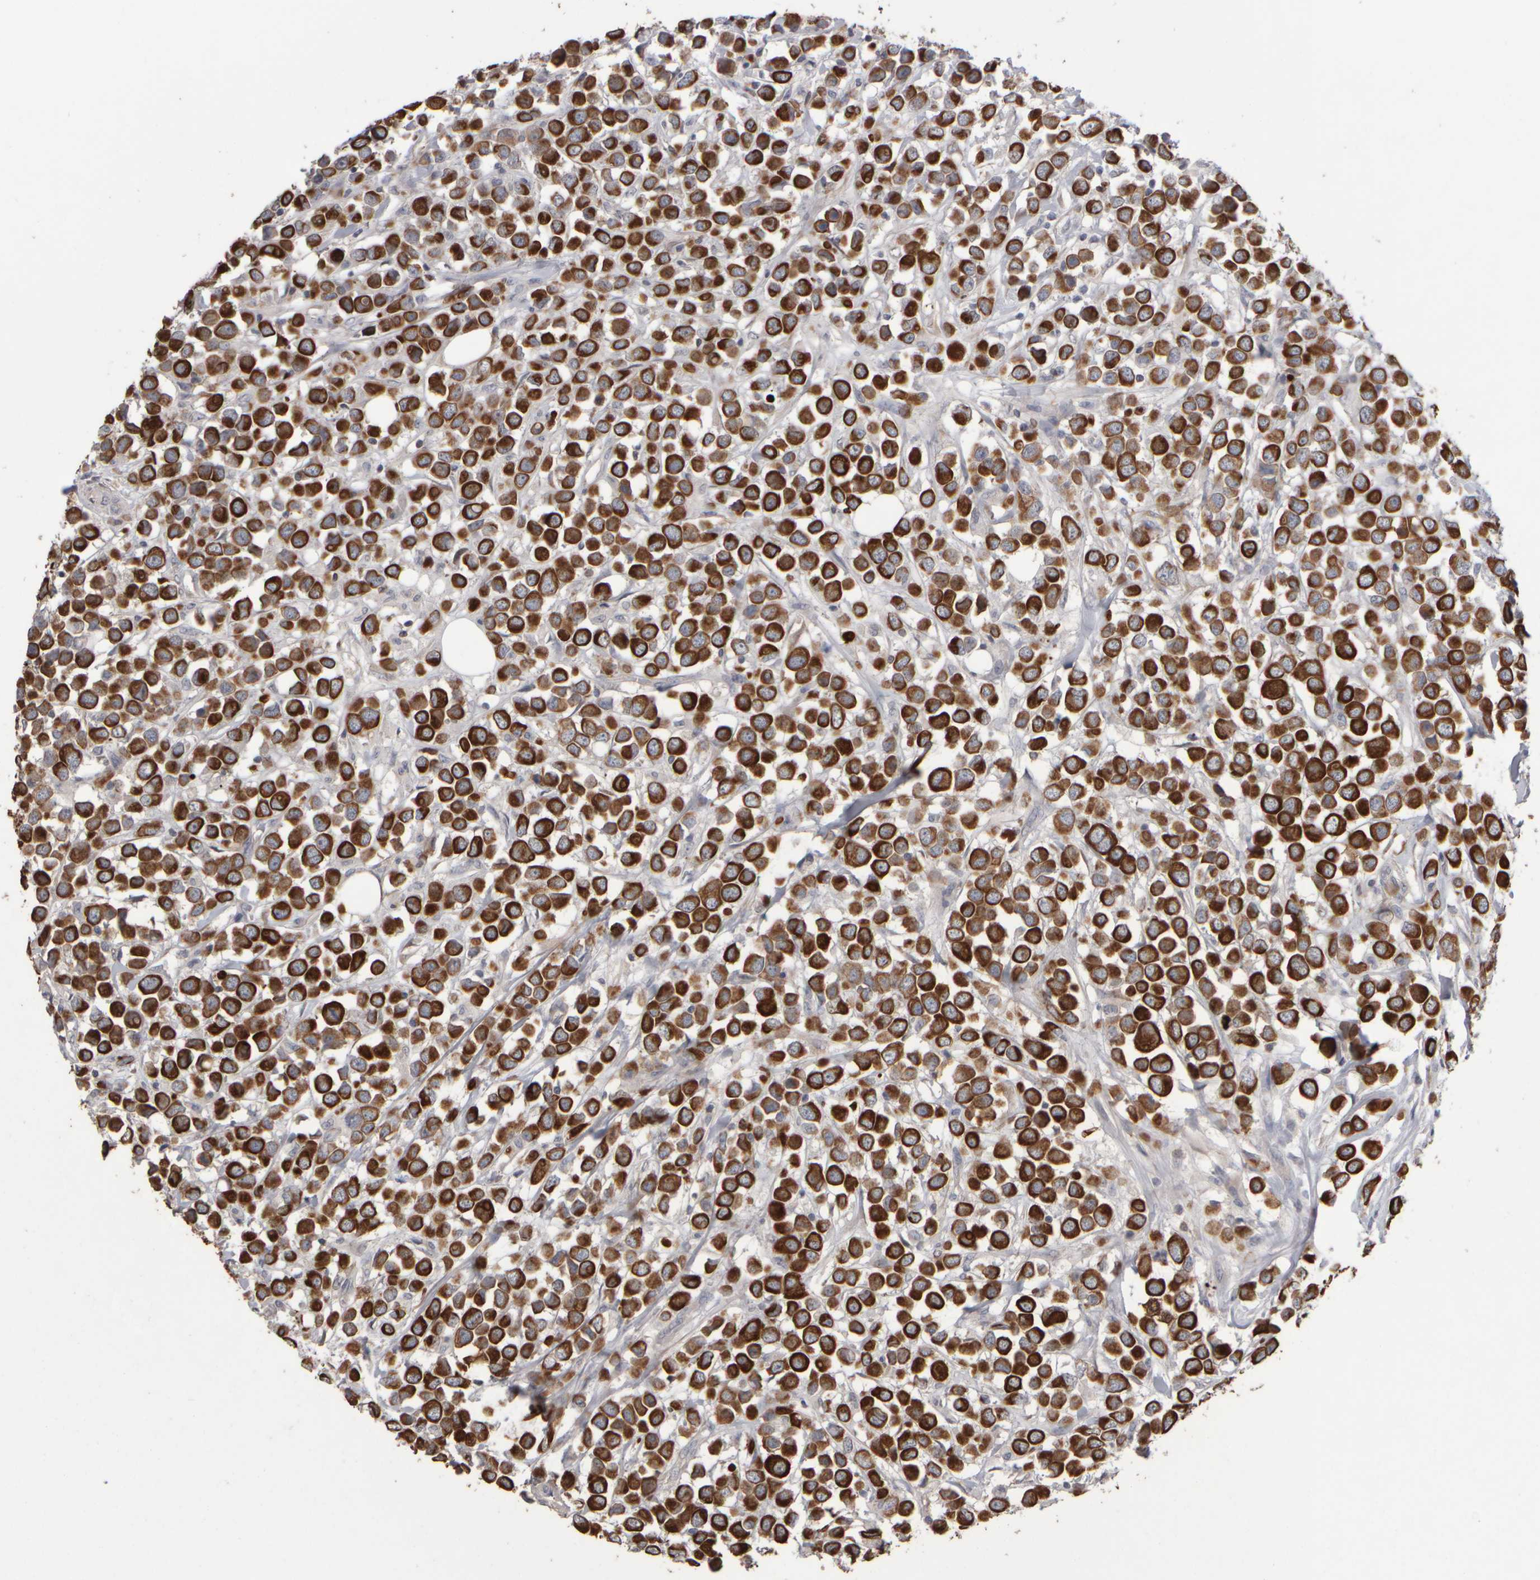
{"staining": {"intensity": "strong", "quantity": ">75%", "location": "cytoplasmic/membranous"}, "tissue": "breast cancer", "cell_type": "Tumor cells", "image_type": "cancer", "snomed": [{"axis": "morphology", "description": "Duct carcinoma"}, {"axis": "topography", "description": "Breast"}], "caption": "Protein staining shows strong cytoplasmic/membranous positivity in approximately >75% of tumor cells in intraductal carcinoma (breast).", "gene": "EPHX2", "patient": {"sex": "female", "age": 61}}